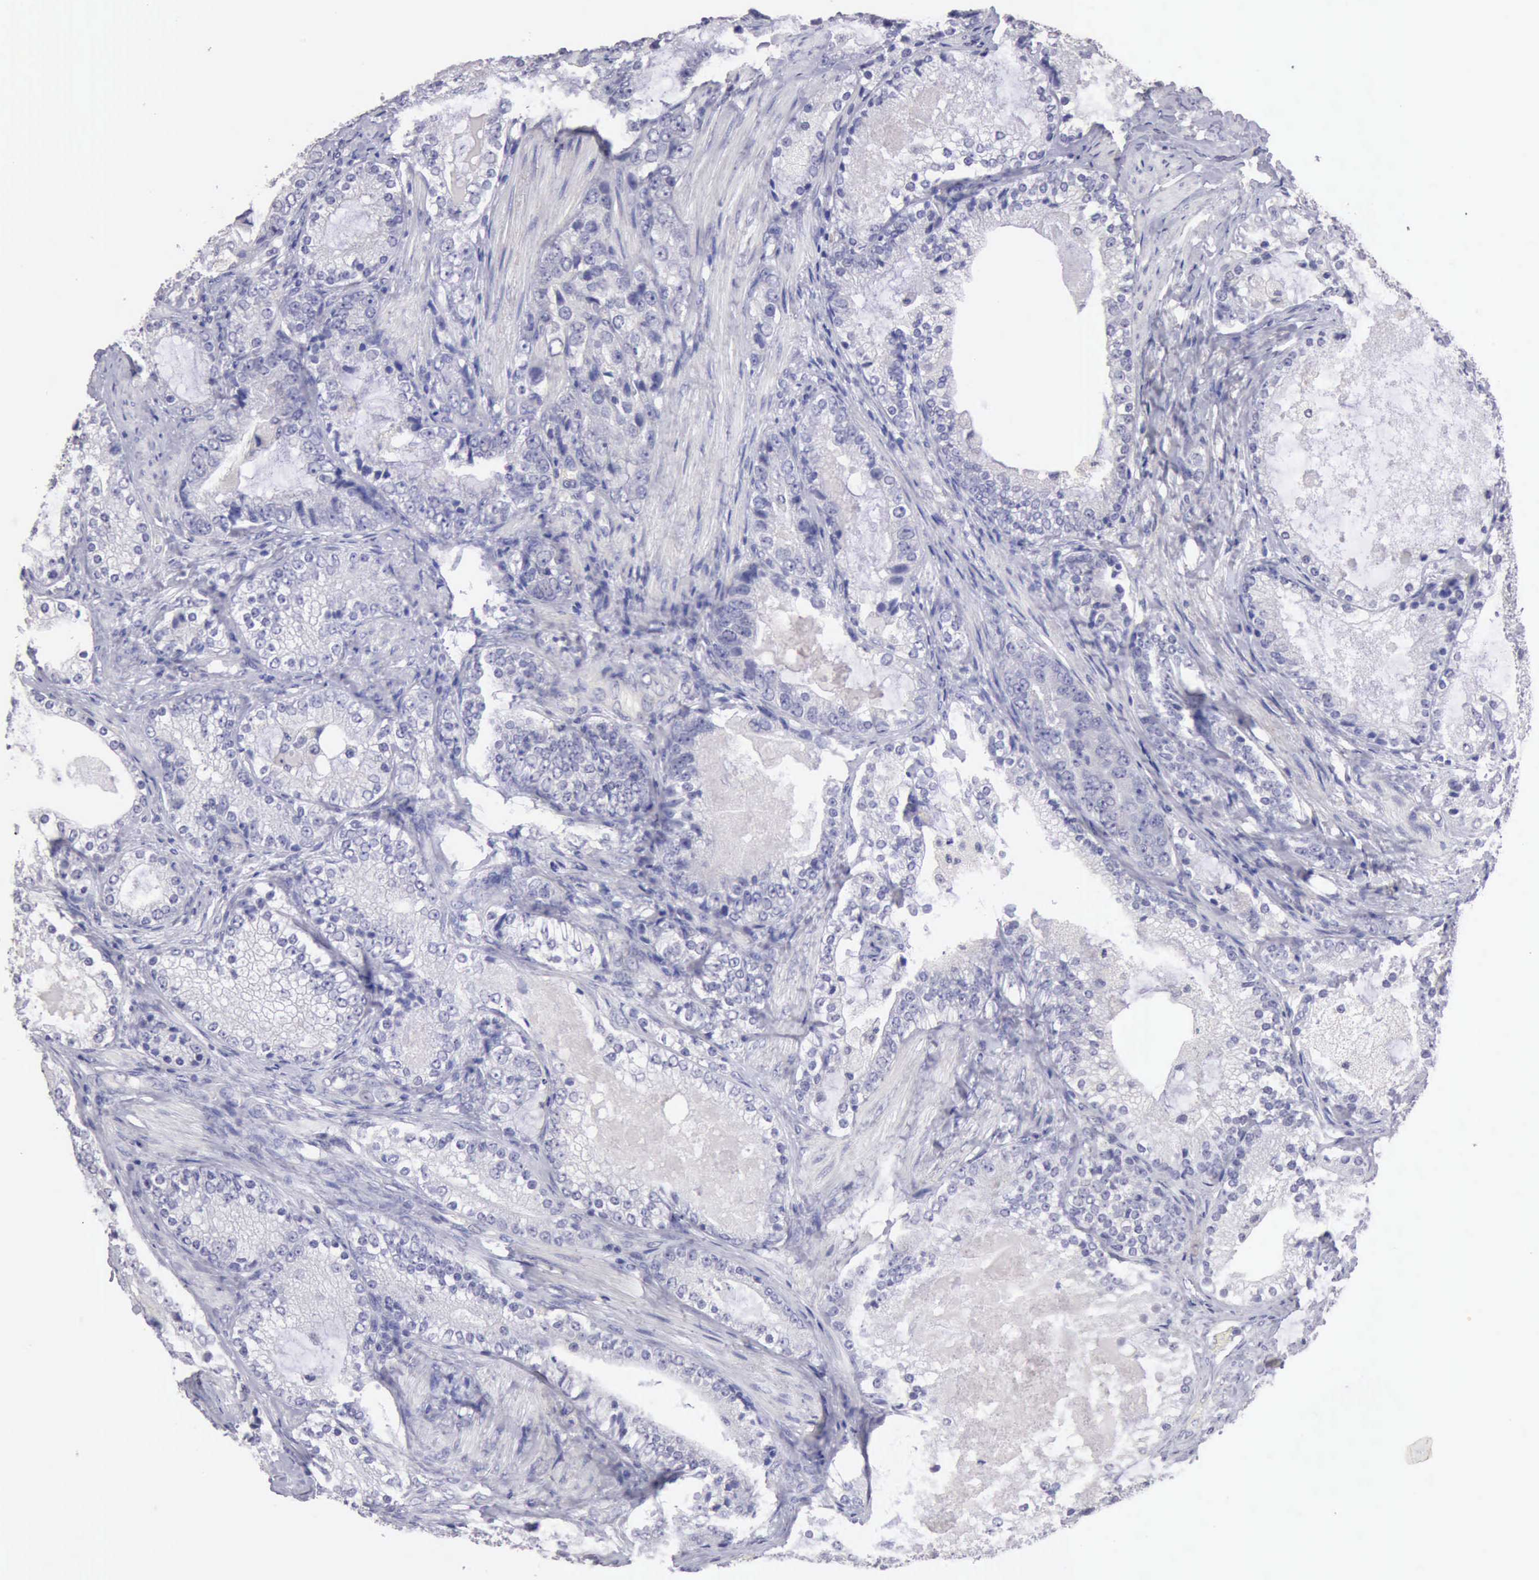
{"staining": {"intensity": "negative", "quantity": "none", "location": "none"}, "tissue": "prostate cancer", "cell_type": "Tumor cells", "image_type": "cancer", "snomed": [{"axis": "morphology", "description": "Adenocarcinoma, High grade"}, {"axis": "topography", "description": "Prostate"}], "caption": "IHC histopathology image of prostate cancer stained for a protein (brown), which shows no expression in tumor cells.", "gene": "KCND1", "patient": {"sex": "male", "age": 63}}